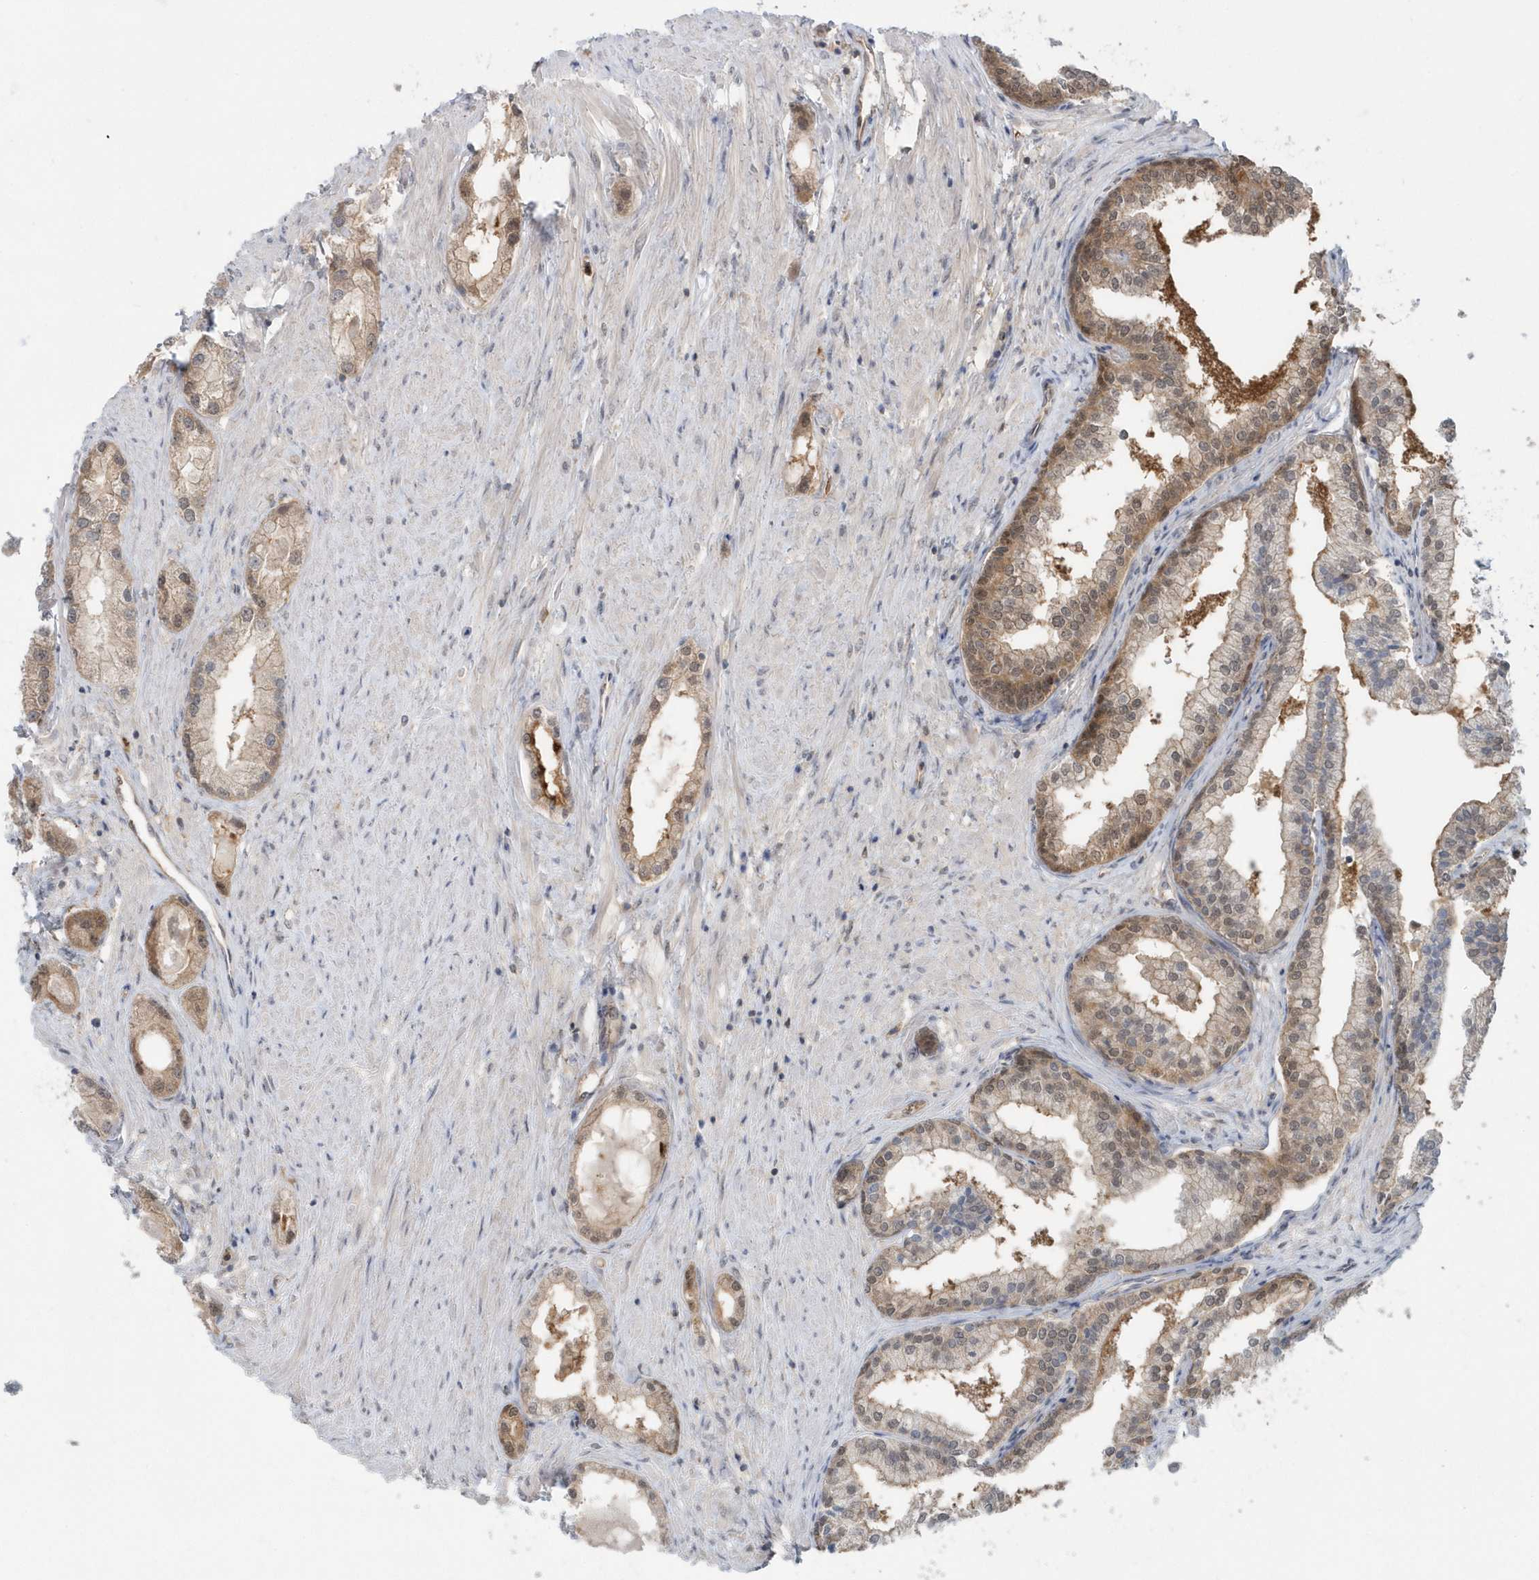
{"staining": {"intensity": "weak", "quantity": "25%-75%", "location": "cytoplasmic/membranous,nuclear"}, "tissue": "prostate cancer", "cell_type": "Tumor cells", "image_type": "cancer", "snomed": [{"axis": "morphology", "description": "Adenocarcinoma, Low grade"}, {"axis": "topography", "description": "Prostate"}], "caption": "DAB (3,3'-diaminobenzidine) immunohistochemical staining of human prostate cancer exhibits weak cytoplasmic/membranous and nuclear protein staining in approximately 25%-75% of tumor cells. The protein of interest is stained brown, and the nuclei are stained in blue (DAB IHC with brightfield microscopy, high magnification).", "gene": "RNF7", "patient": {"sex": "male", "age": 63}}